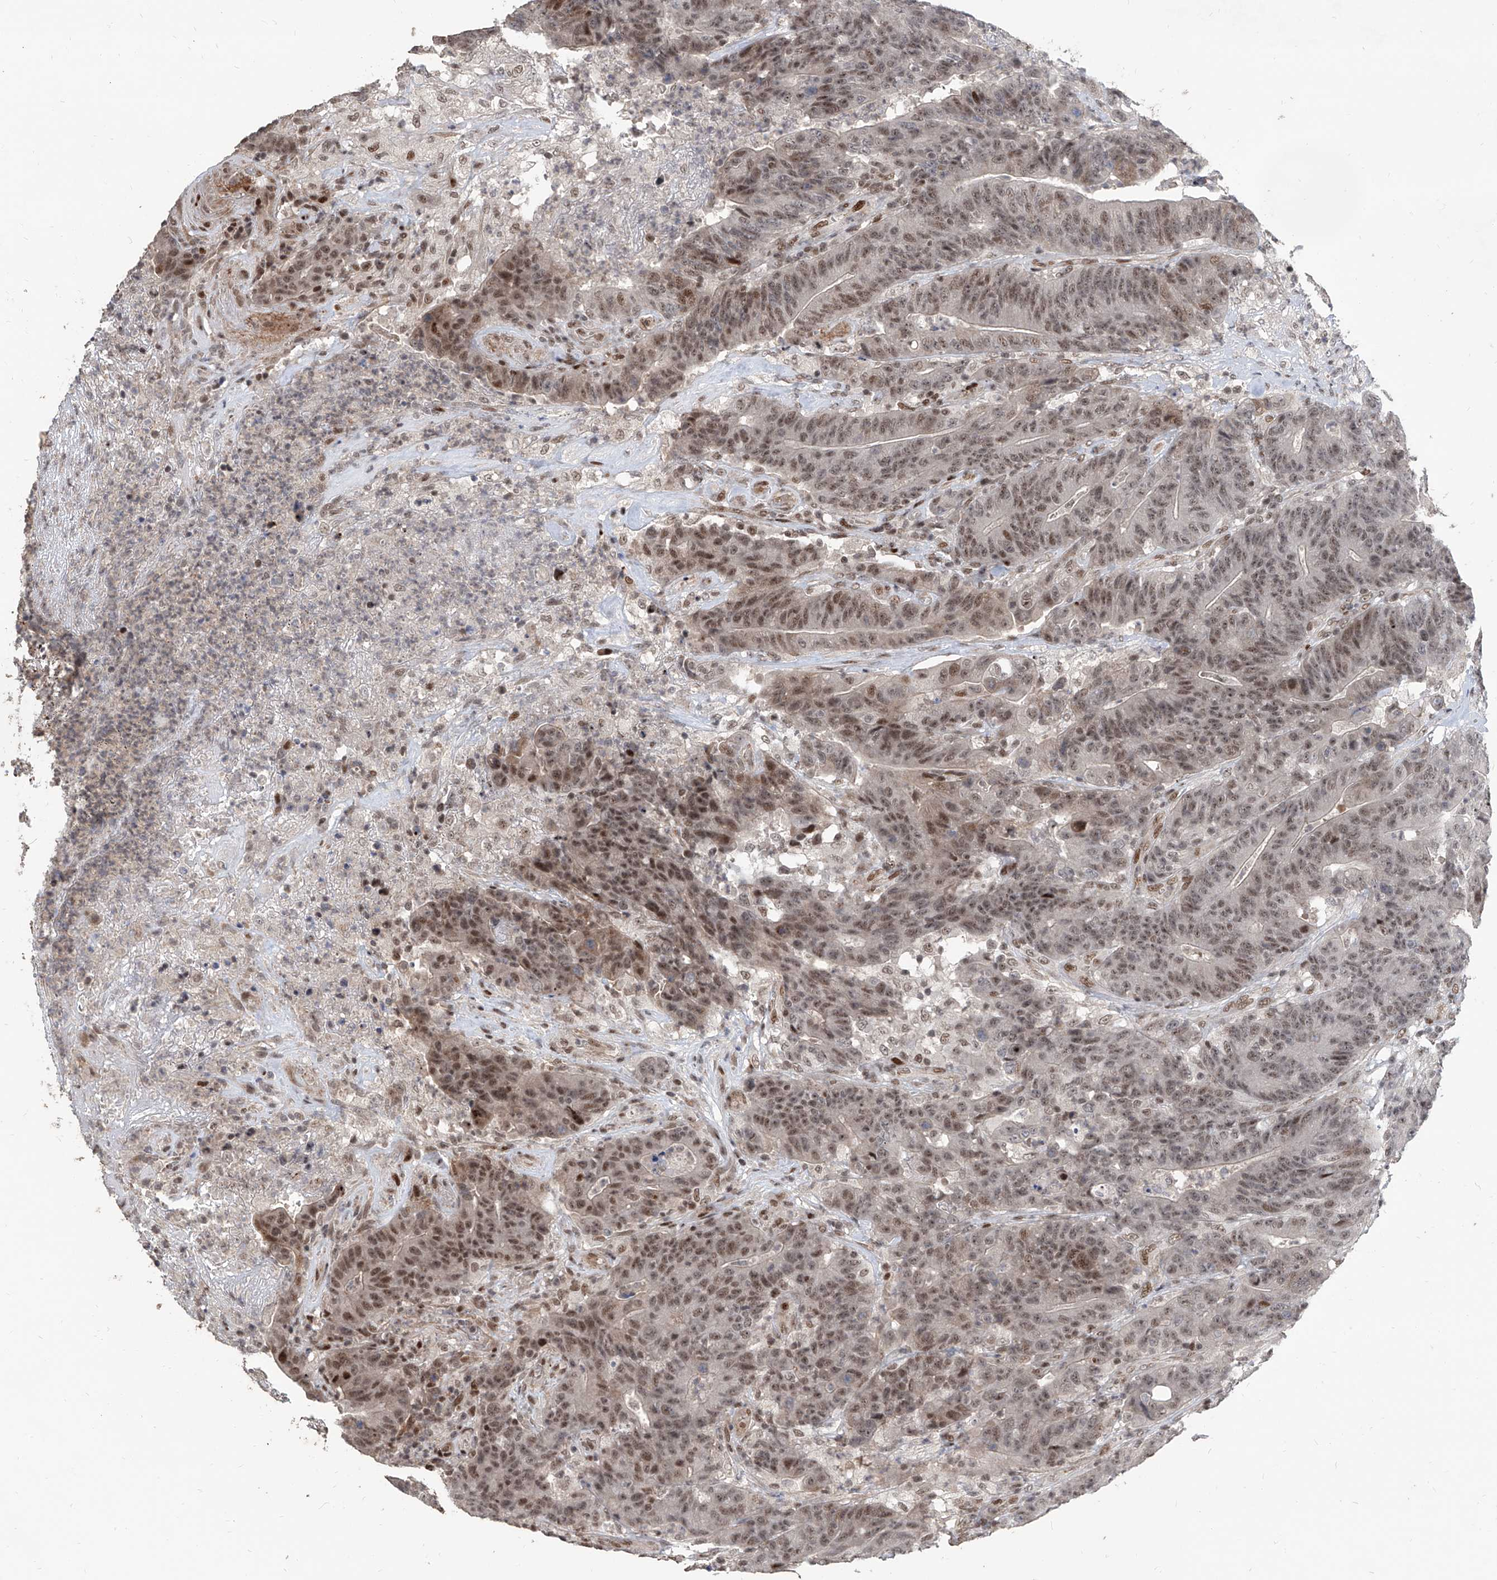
{"staining": {"intensity": "moderate", "quantity": ">75%", "location": "nuclear"}, "tissue": "colorectal cancer", "cell_type": "Tumor cells", "image_type": "cancer", "snomed": [{"axis": "morphology", "description": "Normal tissue, NOS"}, {"axis": "morphology", "description": "Adenocarcinoma, NOS"}, {"axis": "topography", "description": "Colon"}], "caption": "Colorectal cancer stained with DAB IHC reveals medium levels of moderate nuclear expression in approximately >75% of tumor cells. (Brightfield microscopy of DAB IHC at high magnification).", "gene": "IRF2", "patient": {"sex": "female", "age": 75}}